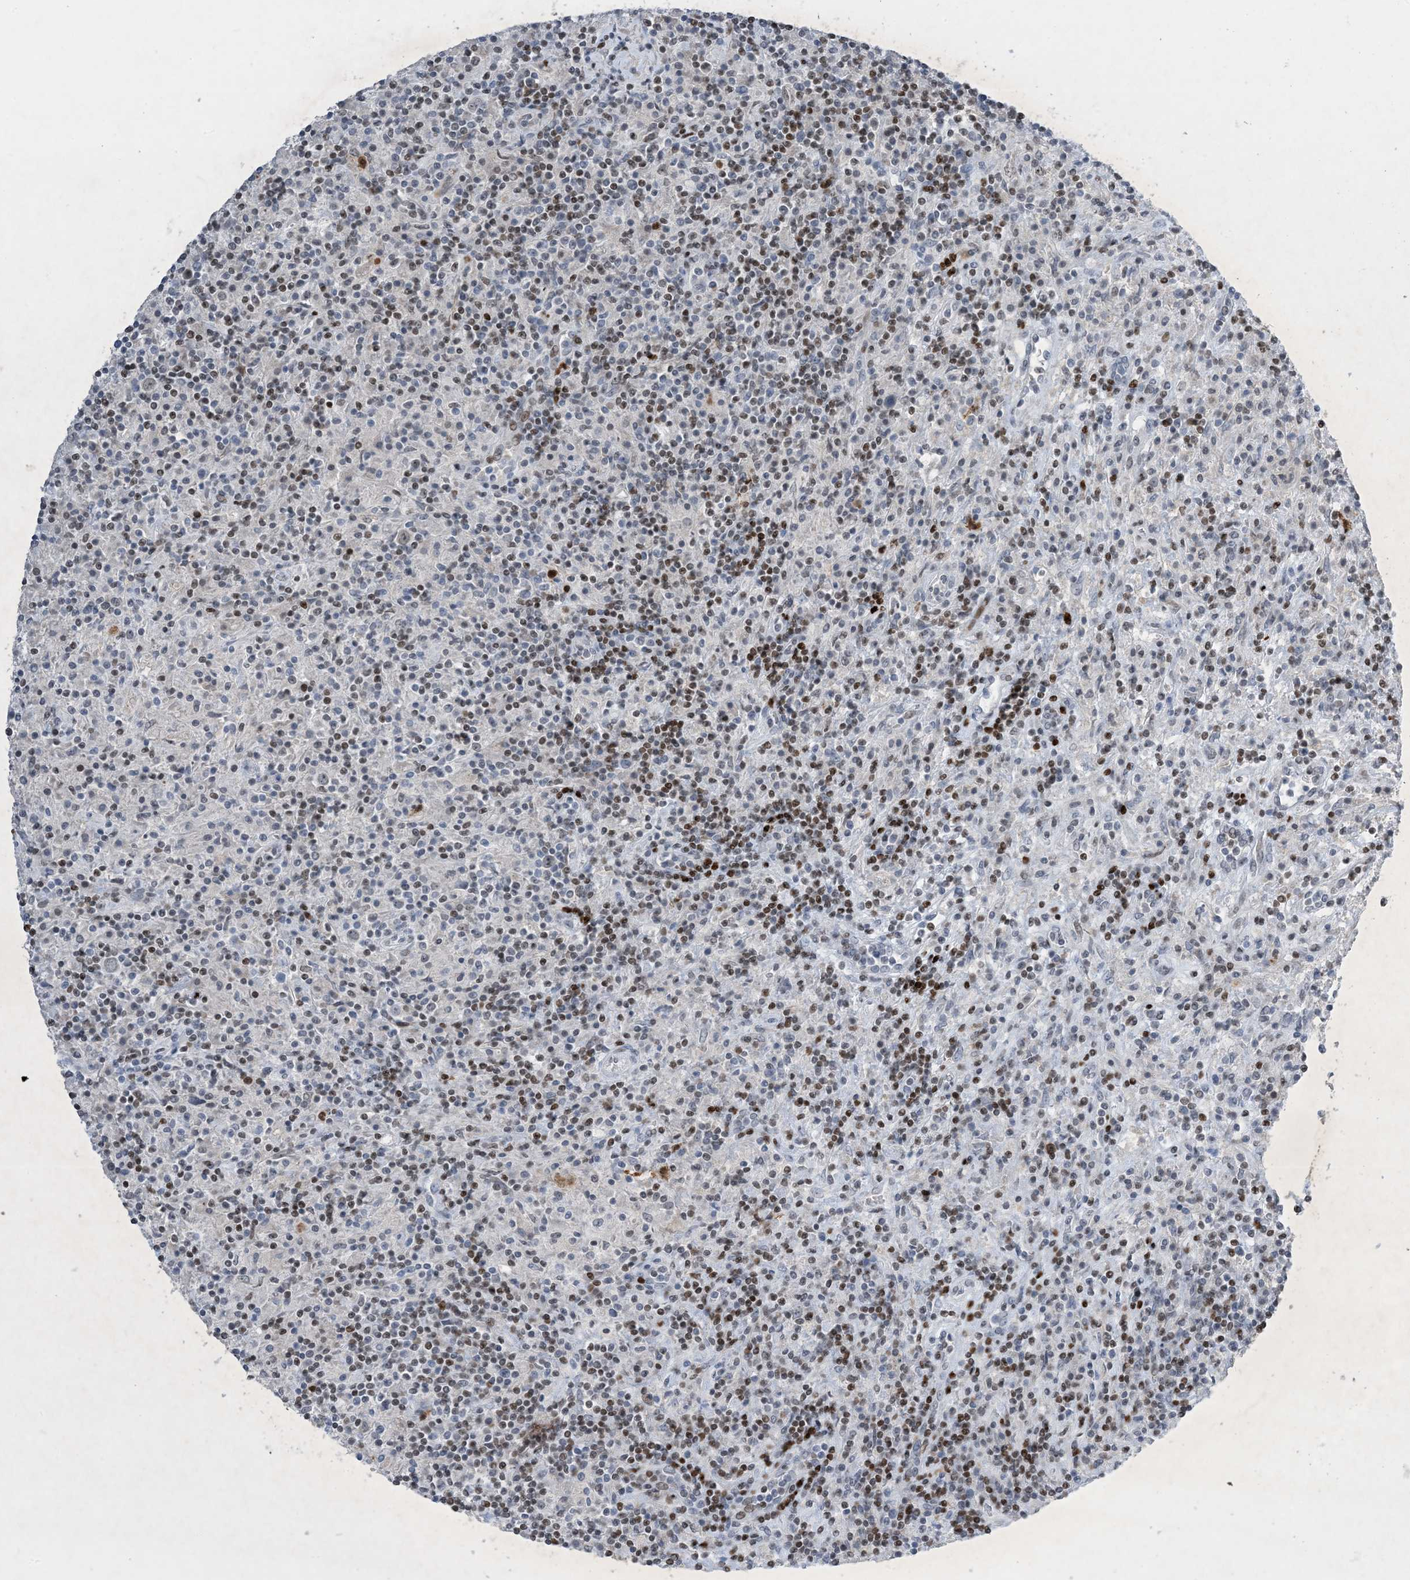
{"staining": {"intensity": "moderate", "quantity": "<25%", "location": "nuclear"}, "tissue": "lymphoma", "cell_type": "Tumor cells", "image_type": "cancer", "snomed": [{"axis": "morphology", "description": "Hodgkin's disease, NOS"}, {"axis": "topography", "description": "Lymph node"}], "caption": "Hodgkin's disease stained for a protein (brown) exhibits moderate nuclear positive expression in approximately <25% of tumor cells.", "gene": "SLC25A53", "patient": {"sex": "male", "age": 70}}